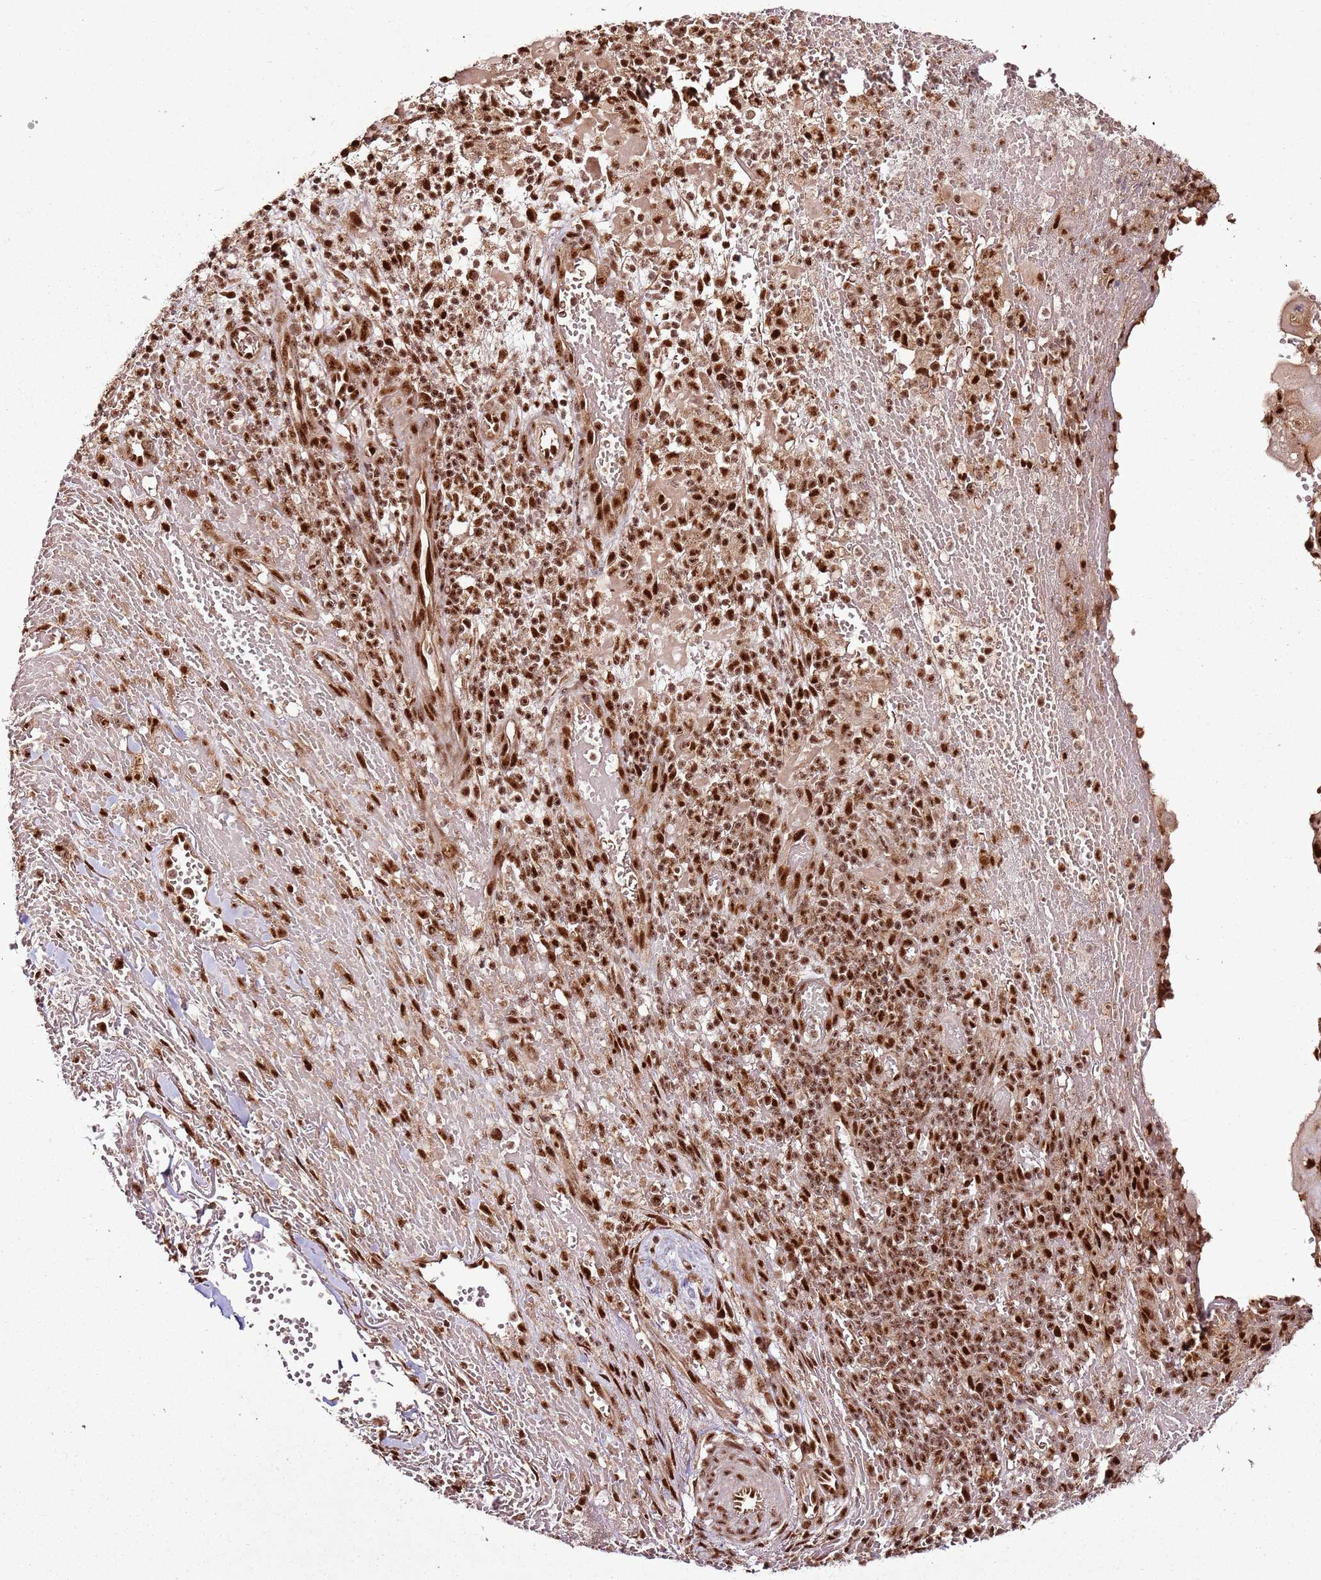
{"staining": {"intensity": "strong", "quantity": ">75%", "location": "nuclear"}, "tissue": "skin cancer", "cell_type": "Tumor cells", "image_type": "cancer", "snomed": [{"axis": "morphology", "description": "Normal tissue, NOS"}, {"axis": "morphology", "description": "Squamous cell carcinoma, NOS"}, {"axis": "topography", "description": "Skin"}, {"axis": "topography", "description": "Cartilage tissue"}], "caption": "Immunohistochemical staining of skin cancer (squamous cell carcinoma) demonstrates high levels of strong nuclear positivity in approximately >75% of tumor cells.", "gene": "XRN2", "patient": {"sex": "female", "age": 79}}